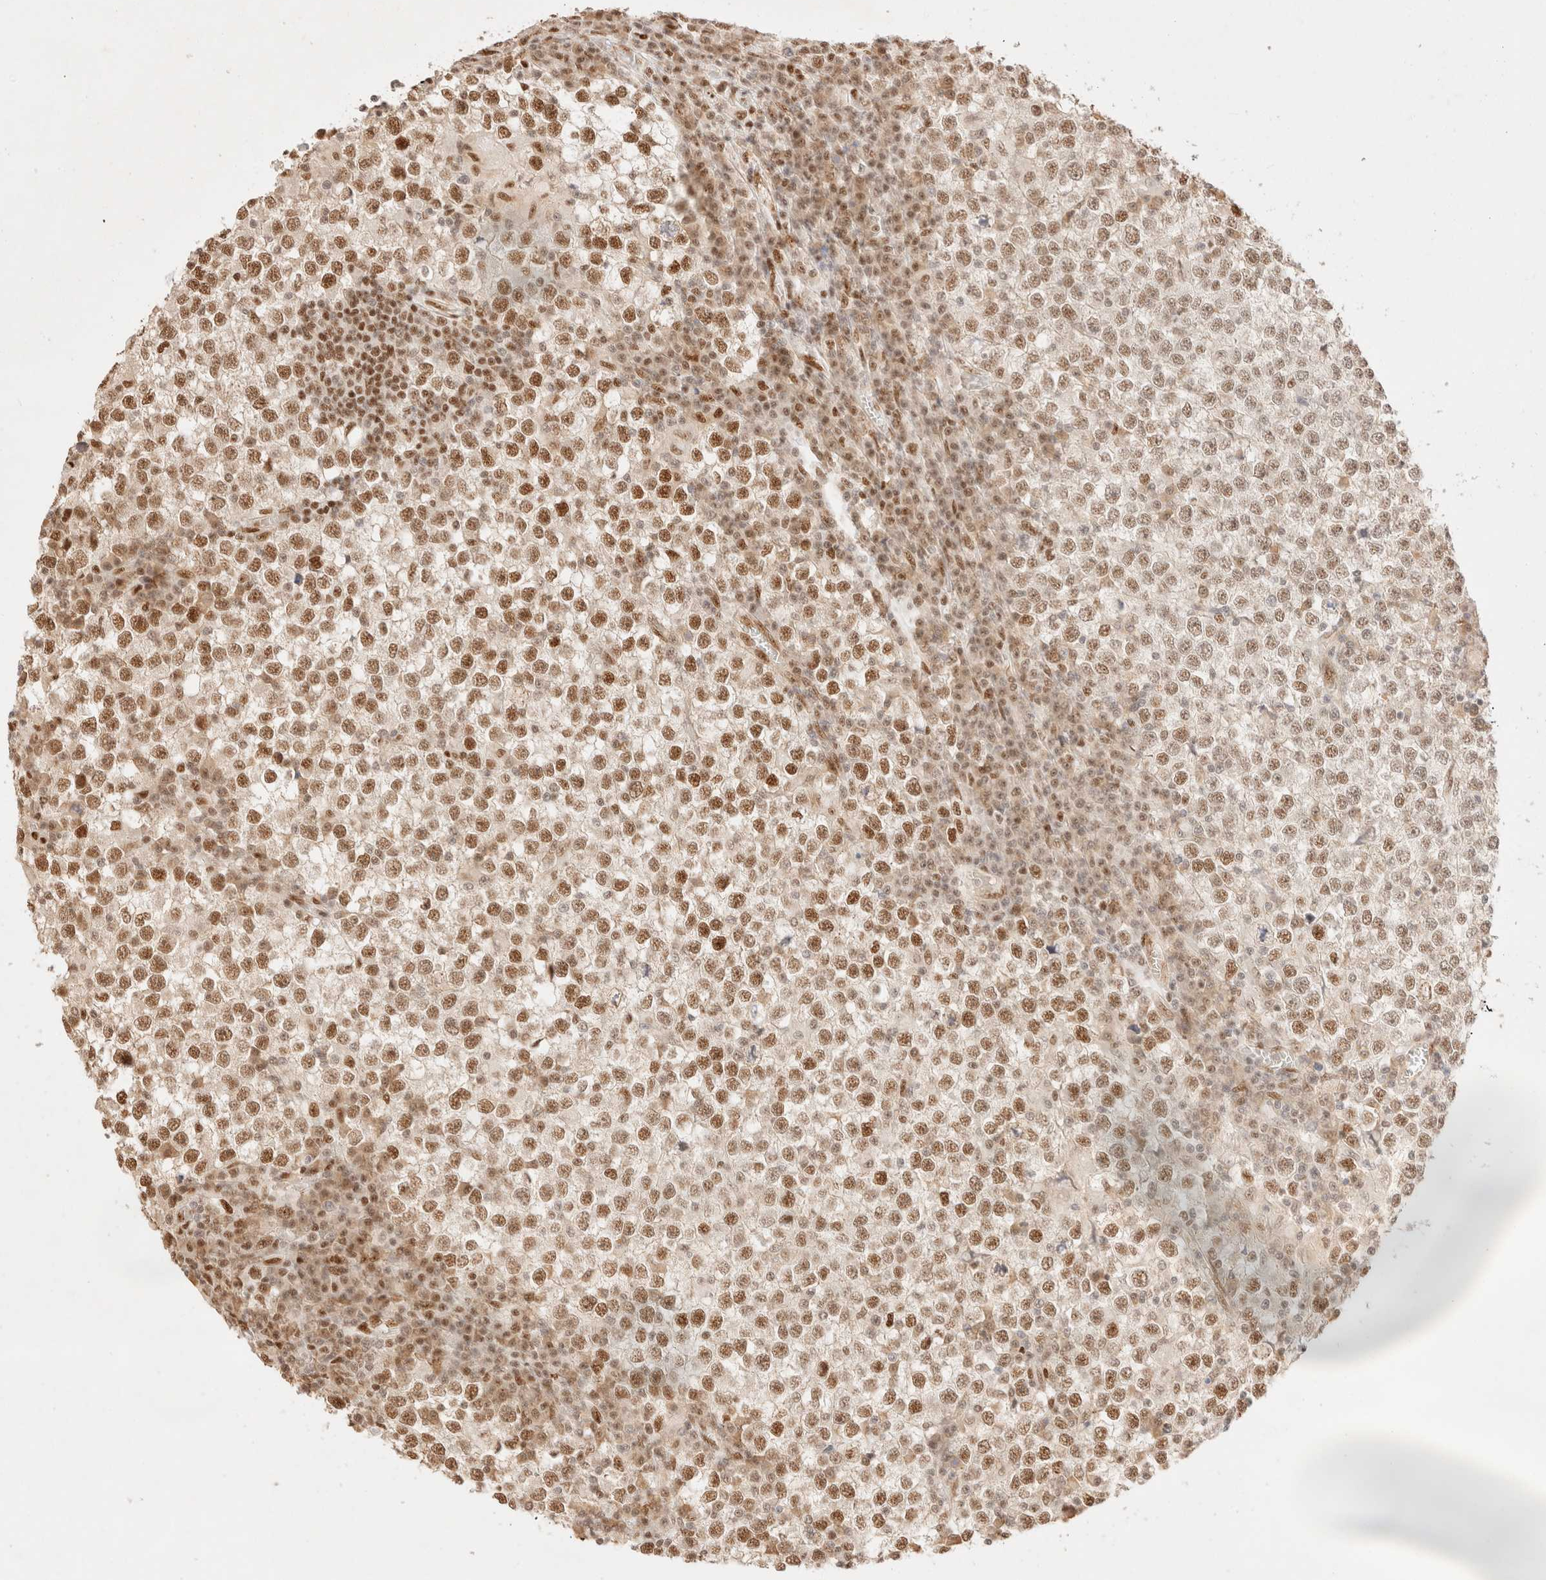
{"staining": {"intensity": "moderate", "quantity": ">75%", "location": "nuclear"}, "tissue": "testis cancer", "cell_type": "Tumor cells", "image_type": "cancer", "snomed": [{"axis": "morphology", "description": "Seminoma, NOS"}, {"axis": "topography", "description": "Testis"}], "caption": "A brown stain shows moderate nuclear positivity of a protein in human seminoma (testis) tumor cells.", "gene": "ZNF768", "patient": {"sex": "male", "age": 65}}